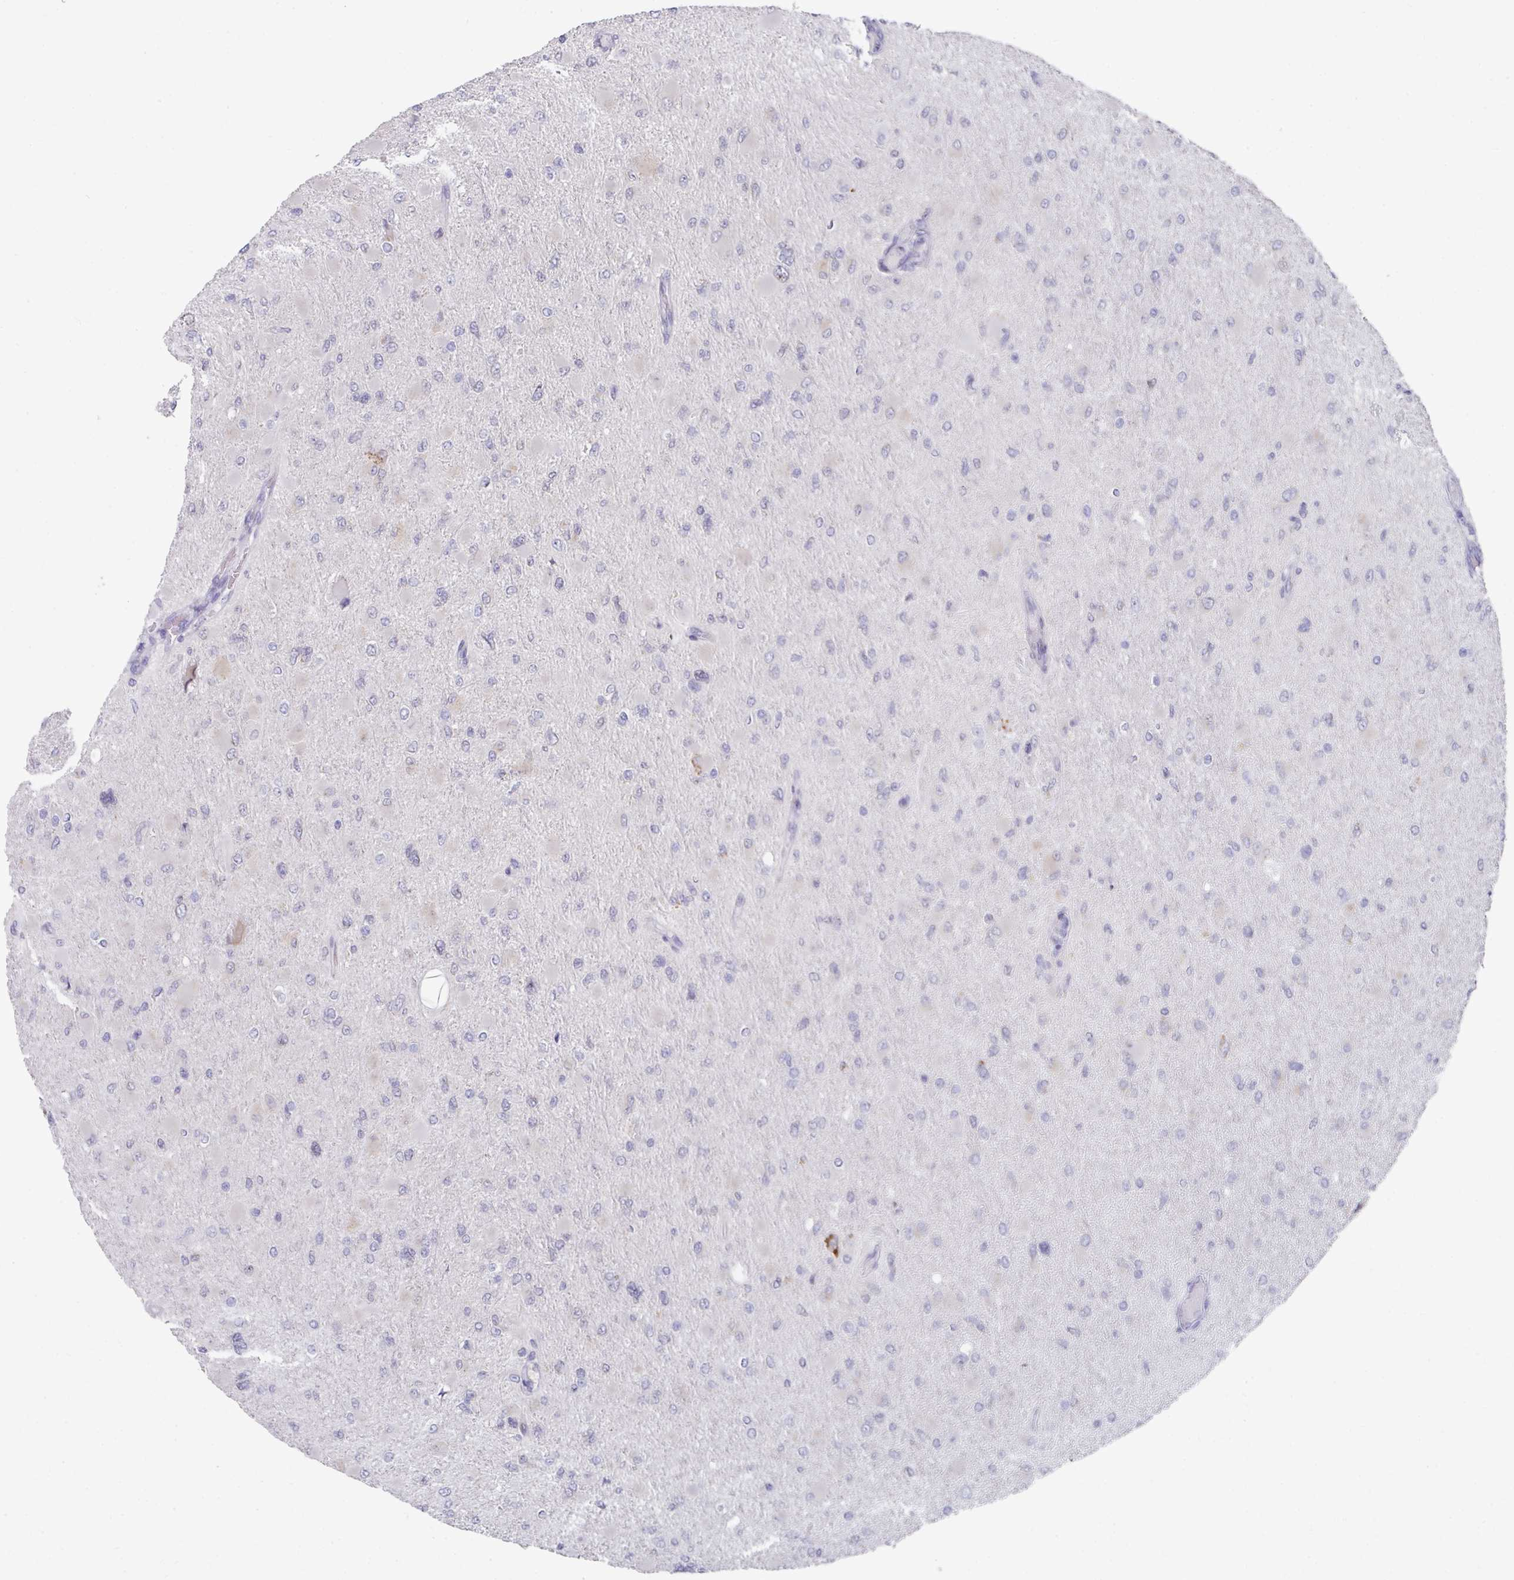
{"staining": {"intensity": "negative", "quantity": "none", "location": "none"}, "tissue": "glioma", "cell_type": "Tumor cells", "image_type": "cancer", "snomed": [{"axis": "morphology", "description": "Glioma, malignant, High grade"}, {"axis": "topography", "description": "Cerebral cortex"}], "caption": "Tumor cells show no significant protein positivity in glioma.", "gene": "VKORC1L1", "patient": {"sex": "female", "age": 36}}